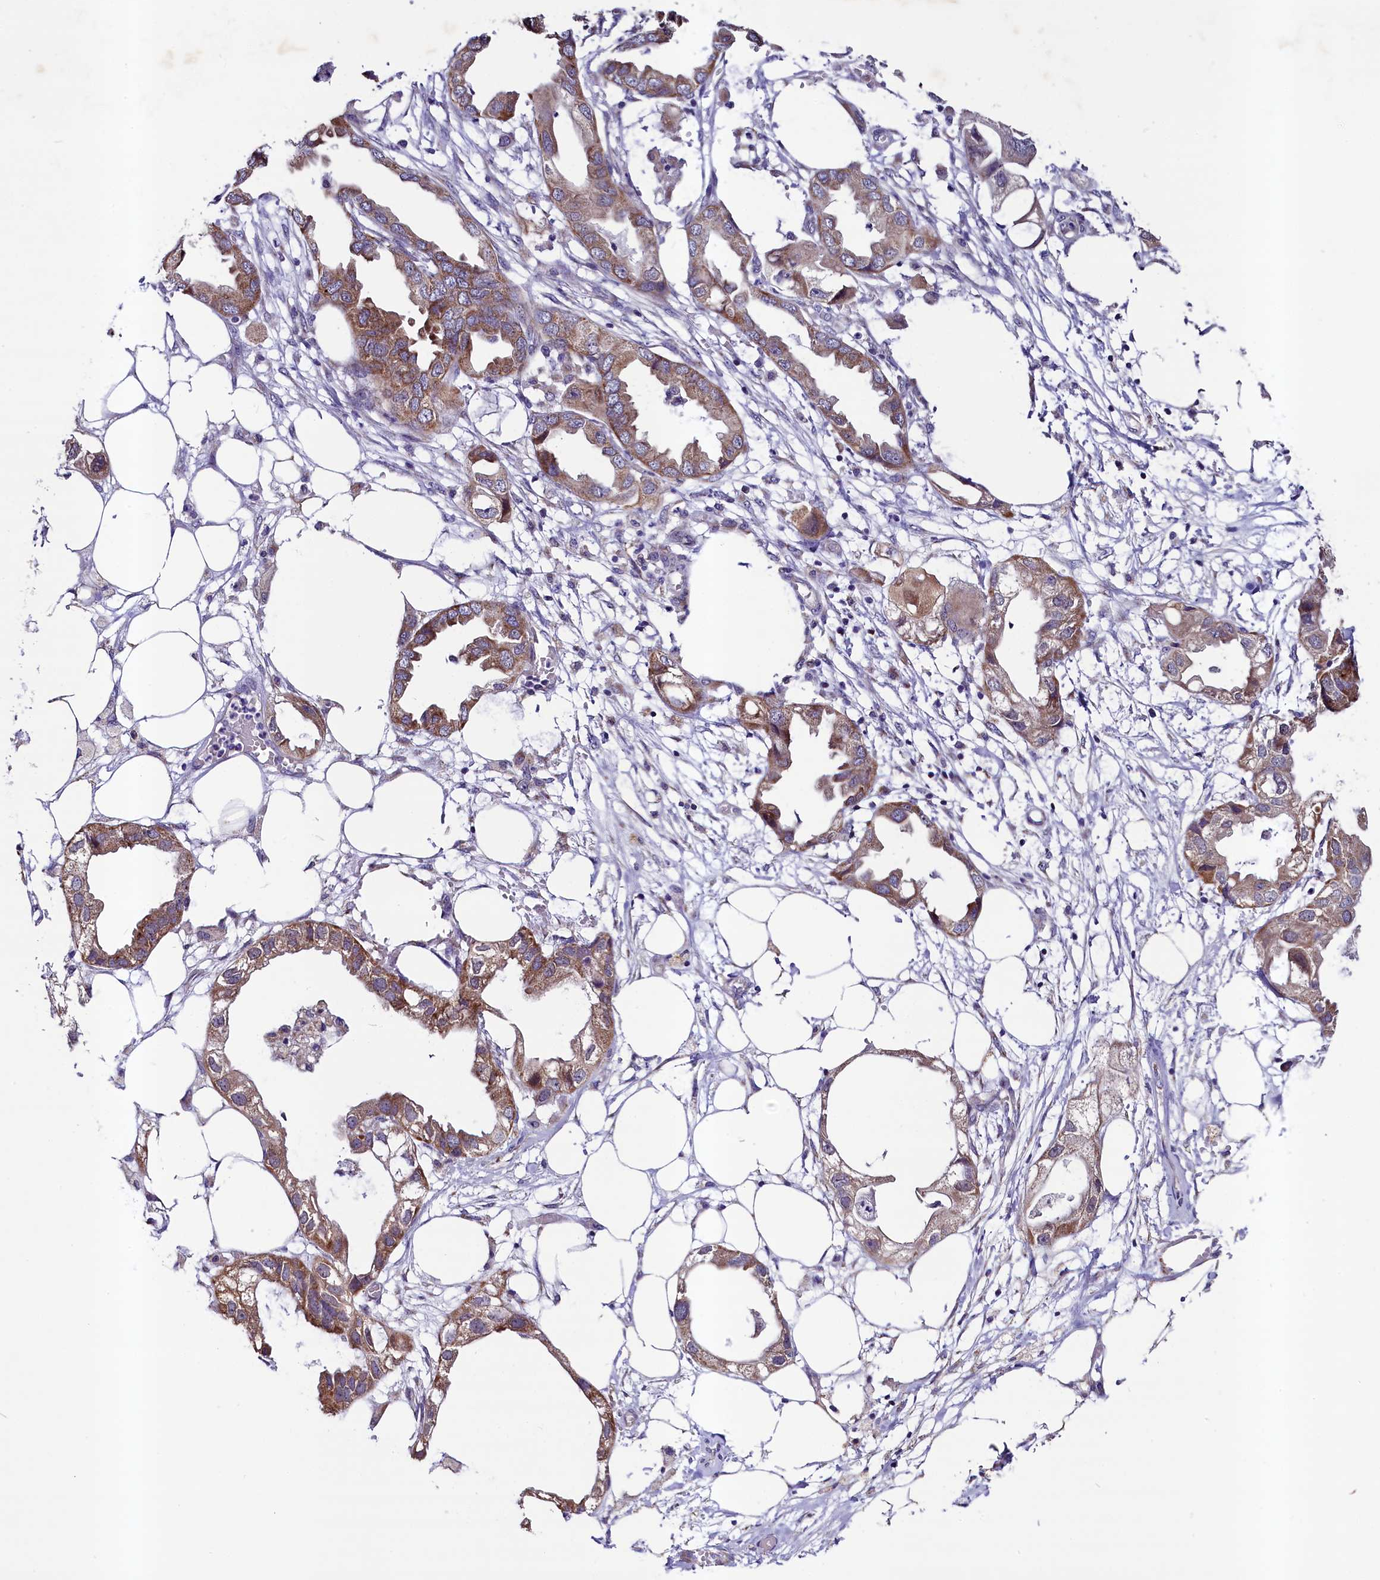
{"staining": {"intensity": "moderate", "quantity": ">75%", "location": "cytoplasmic/membranous"}, "tissue": "endometrial cancer", "cell_type": "Tumor cells", "image_type": "cancer", "snomed": [{"axis": "morphology", "description": "Adenocarcinoma, NOS"}, {"axis": "morphology", "description": "Adenocarcinoma, metastatic, NOS"}, {"axis": "topography", "description": "Adipose tissue"}, {"axis": "topography", "description": "Endometrium"}], "caption": "This is a photomicrograph of immunohistochemistry staining of endometrial cancer (metastatic adenocarcinoma), which shows moderate expression in the cytoplasmic/membranous of tumor cells.", "gene": "SCD5", "patient": {"sex": "female", "age": 67}}